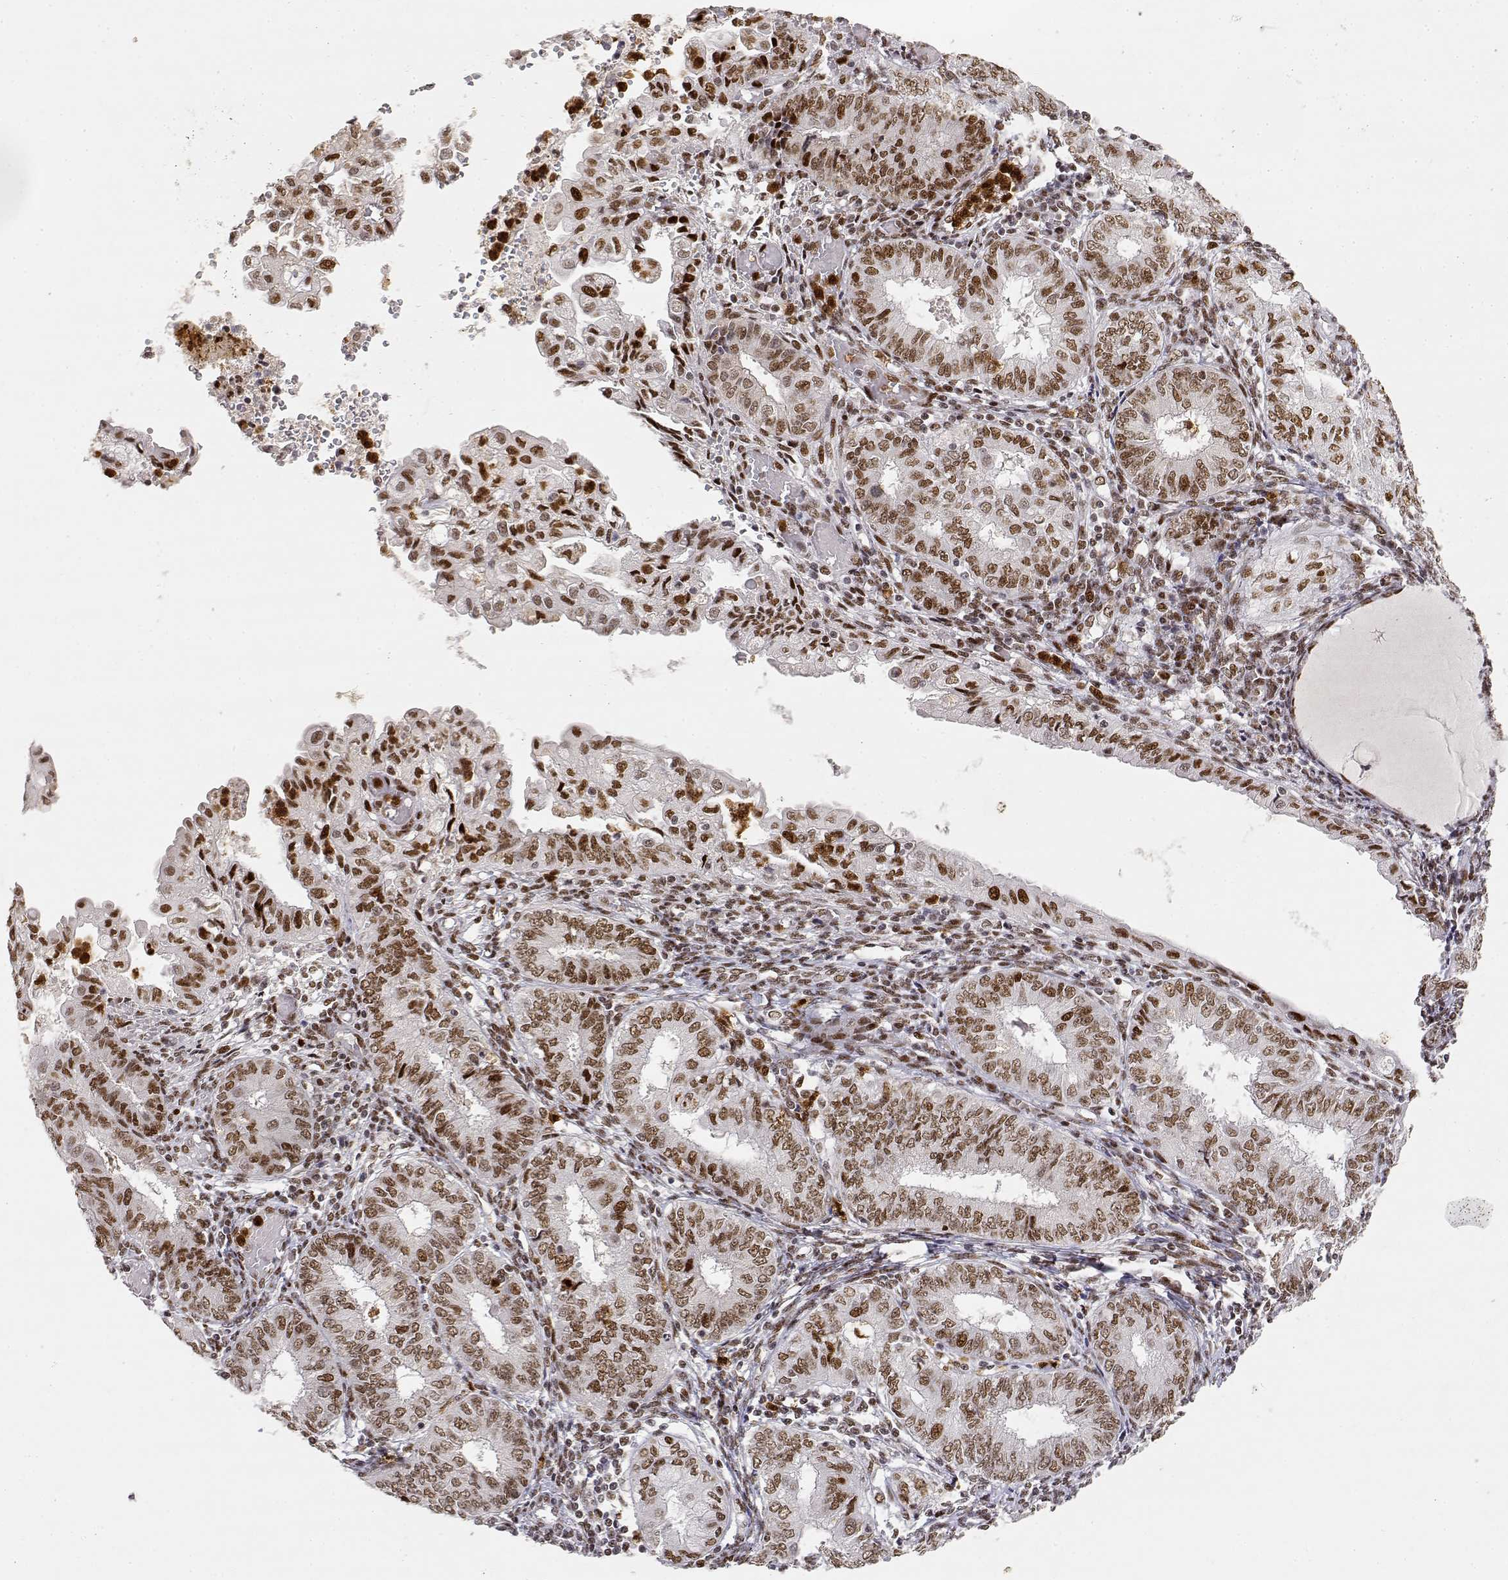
{"staining": {"intensity": "moderate", "quantity": ">75%", "location": "nuclear"}, "tissue": "endometrial cancer", "cell_type": "Tumor cells", "image_type": "cancer", "snomed": [{"axis": "morphology", "description": "Adenocarcinoma, NOS"}, {"axis": "topography", "description": "Endometrium"}], "caption": "Moderate nuclear expression for a protein is identified in about >75% of tumor cells of endometrial adenocarcinoma using immunohistochemistry.", "gene": "RSF1", "patient": {"sex": "female", "age": 68}}